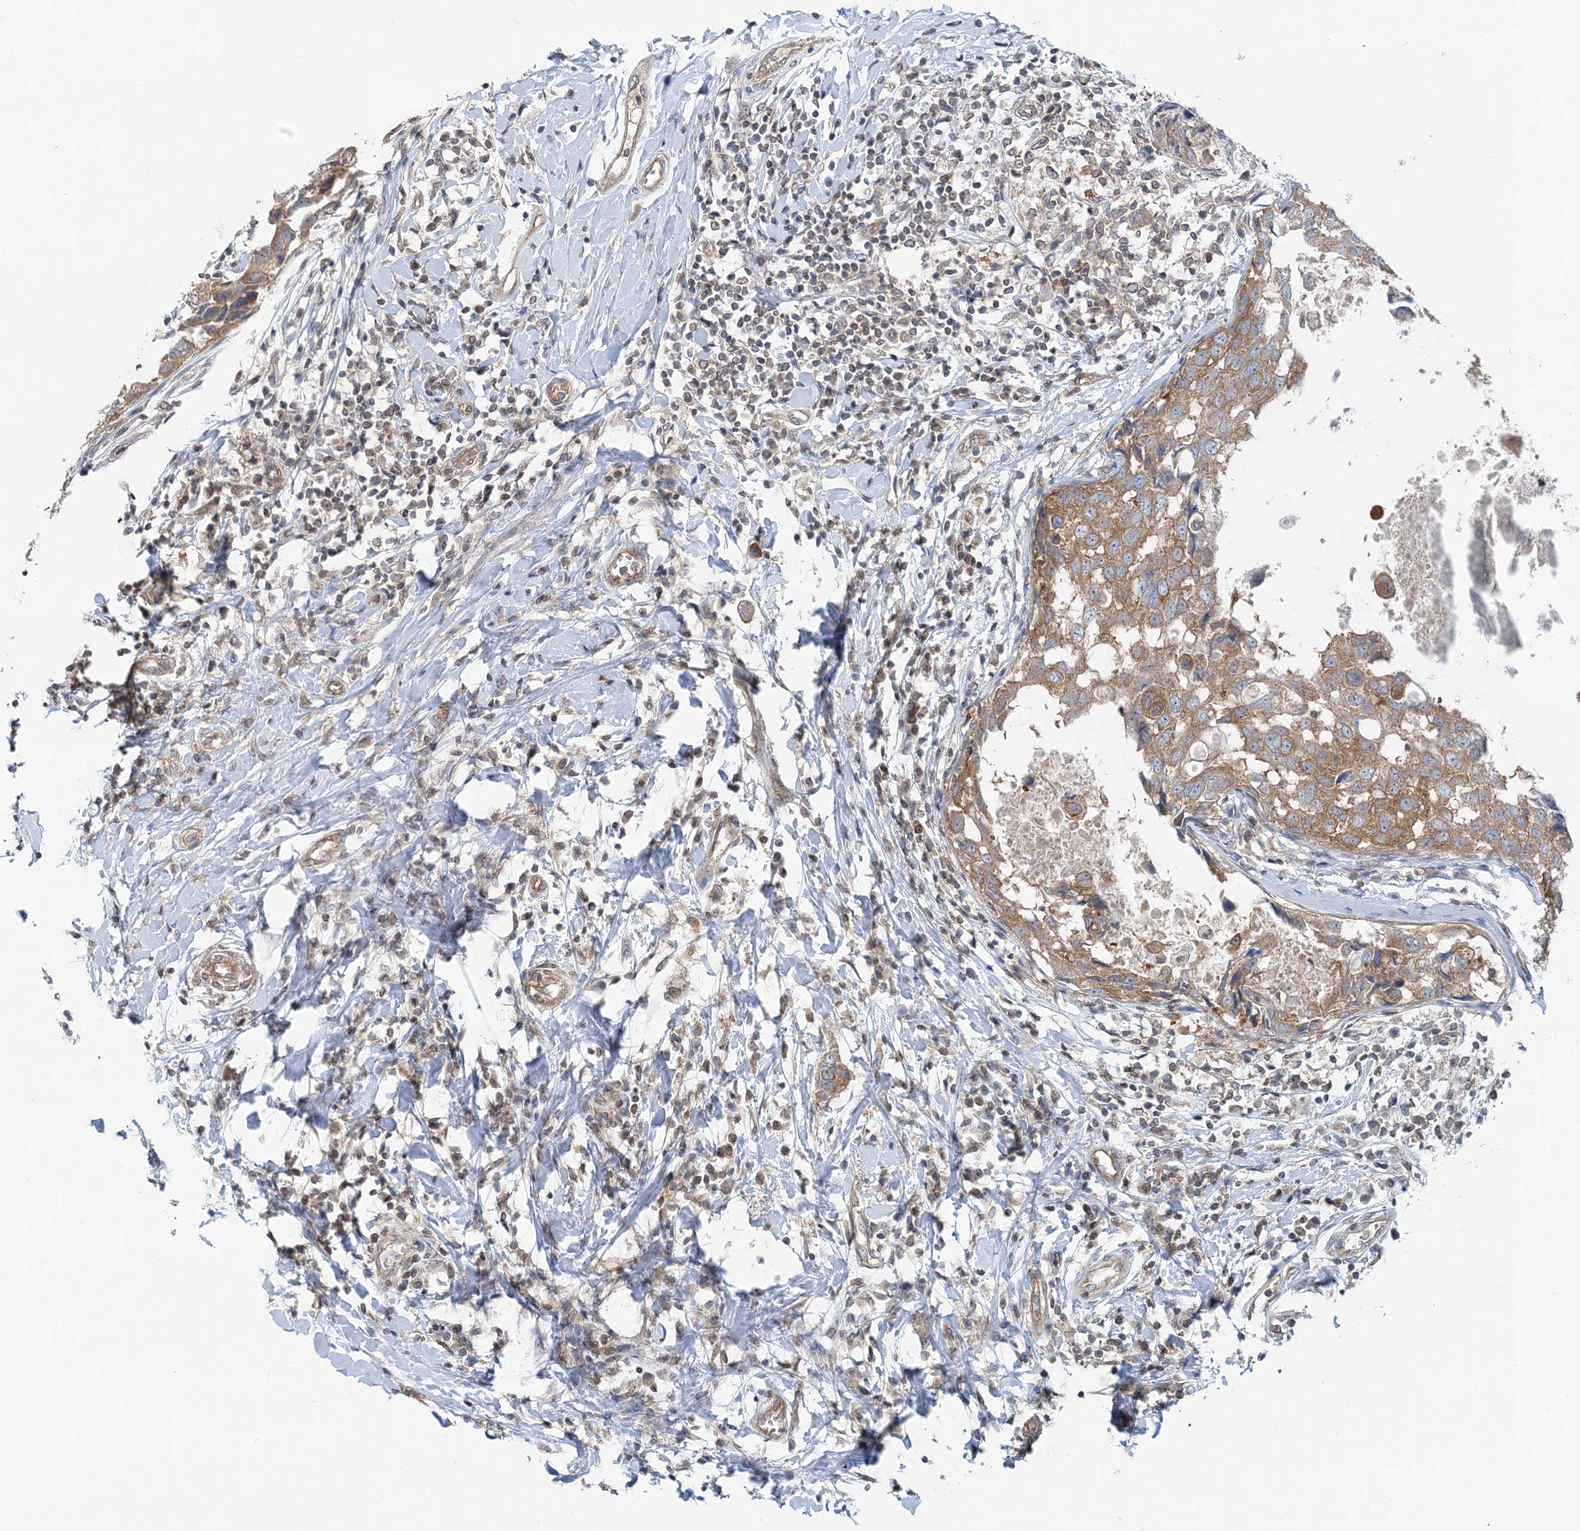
{"staining": {"intensity": "moderate", "quantity": ">75%", "location": "cytoplasmic/membranous"}, "tissue": "breast cancer", "cell_type": "Tumor cells", "image_type": "cancer", "snomed": [{"axis": "morphology", "description": "Duct carcinoma"}, {"axis": "topography", "description": "Breast"}], "caption": "There is medium levels of moderate cytoplasmic/membranous expression in tumor cells of breast cancer, as demonstrated by immunohistochemical staining (brown color).", "gene": "MOB4", "patient": {"sex": "female", "age": 27}}